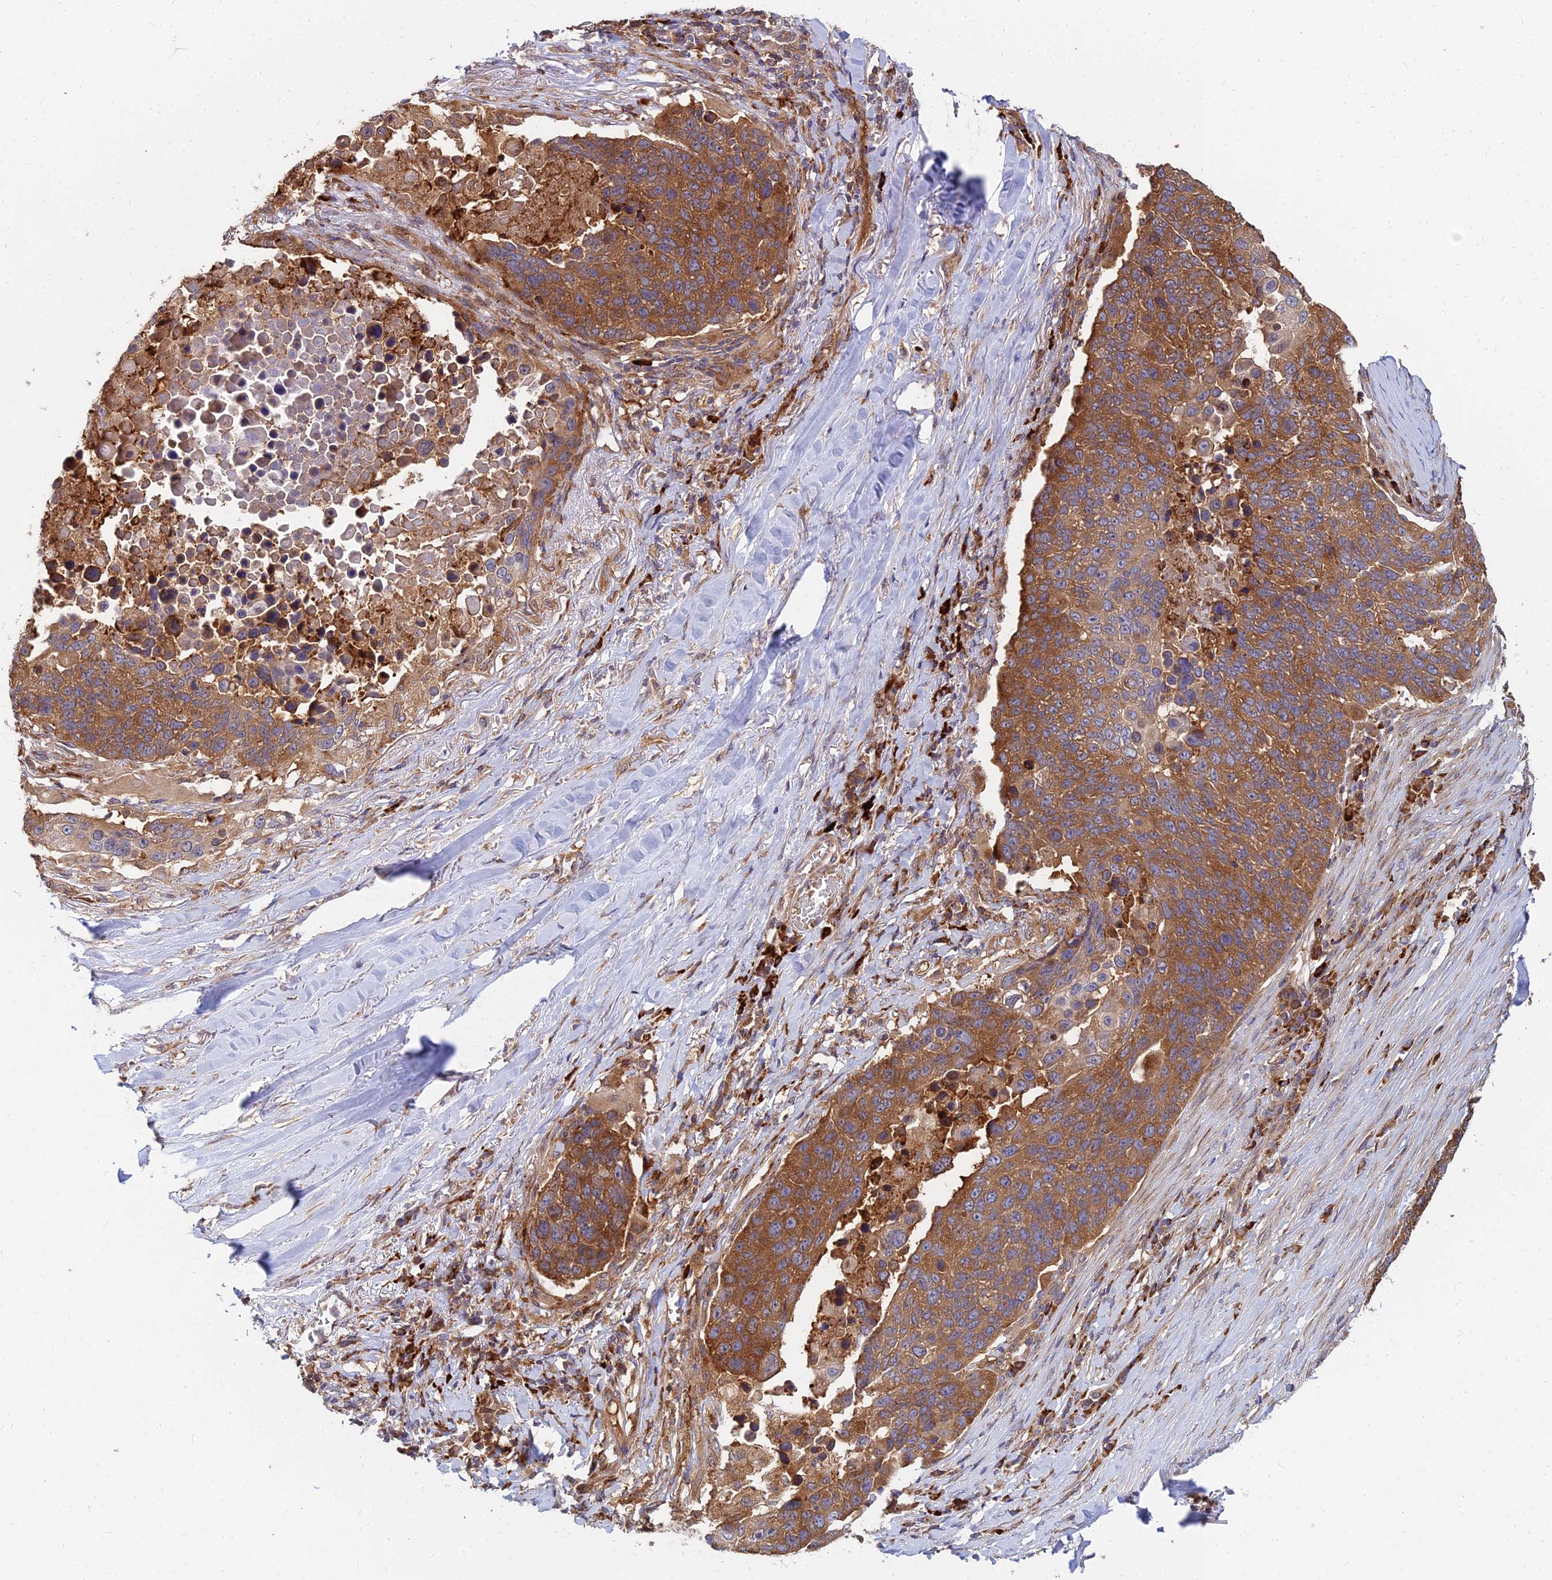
{"staining": {"intensity": "moderate", "quantity": ">75%", "location": "cytoplasmic/membranous"}, "tissue": "lung cancer", "cell_type": "Tumor cells", "image_type": "cancer", "snomed": [{"axis": "morphology", "description": "Normal tissue, NOS"}, {"axis": "morphology", "description": "Squamous cell carcinoma, NOS"}, {"axis": "topography", "description": "Lymph node"}, {"axis": "topography", "description": "Lung"}], "caption": "Protein expression analysis of human lung cancer (squamous cell carcinoma) reveals moderate cytoplasmic/membranous positivity in about >75% of tumor cells.", "gene": "CCT6B", "patient": {"sex": "male", "age": 66}}